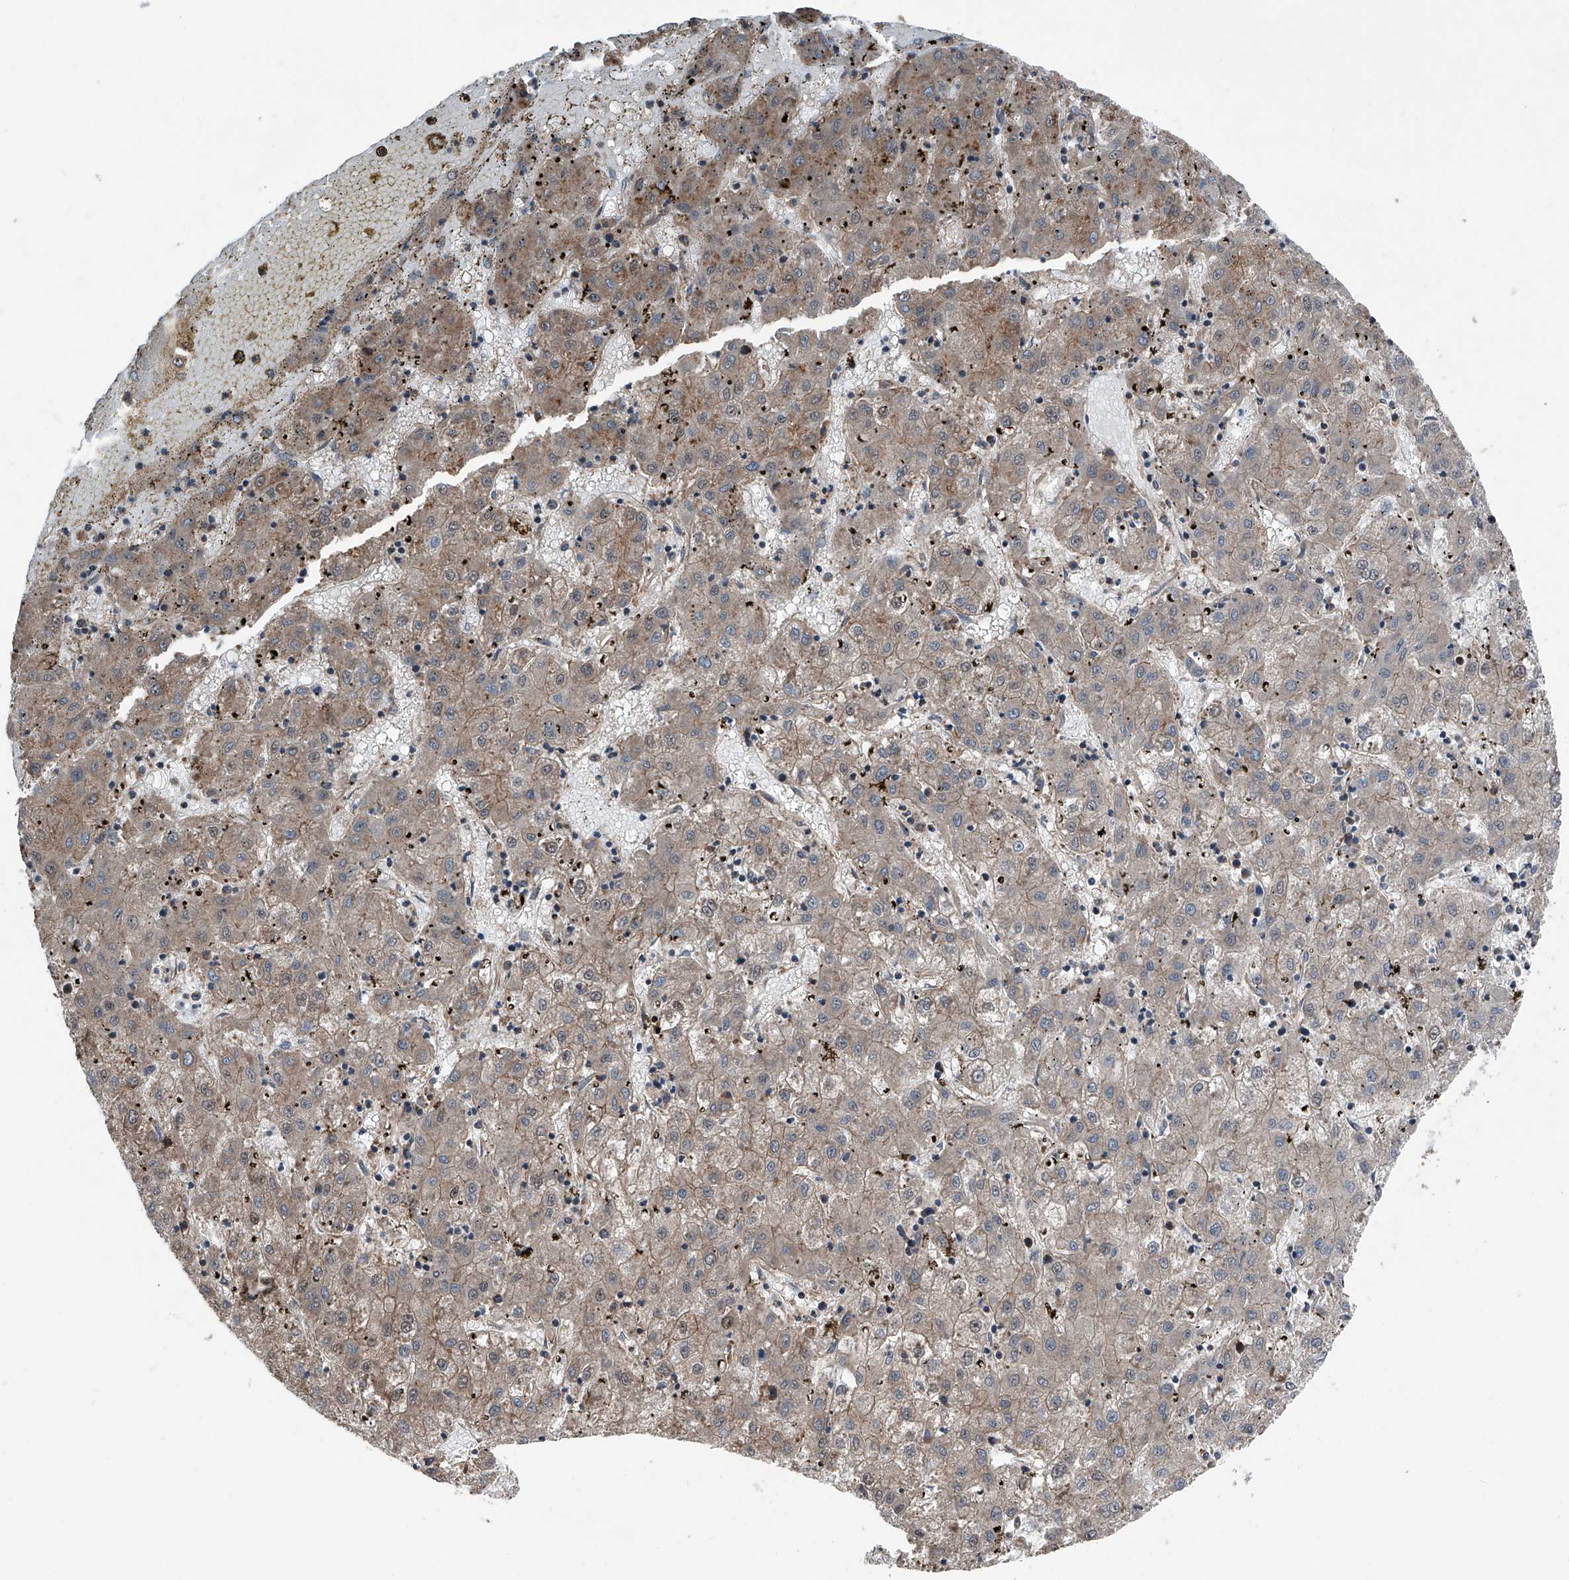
{"staining": {"intensity": "weak", "quantity": ">75%", "location": "cytoplasmic/membranous"}, "tissue": "liver cancer", "cell_type": "Tumor cells", "image_type": "cancer", "snomed": [{"axis": "morphology", "description": "Carcinoma, Hepatocellular, NOS"}, {"axis": "topography", "description": "Liver"}], "caption": "Human liver hepatocellular carcinoma stained with a protein marker reveals weak staining in tumor cells.", "gene": "KCNJ2", "patient": {"sex": "male", "age": 72}}